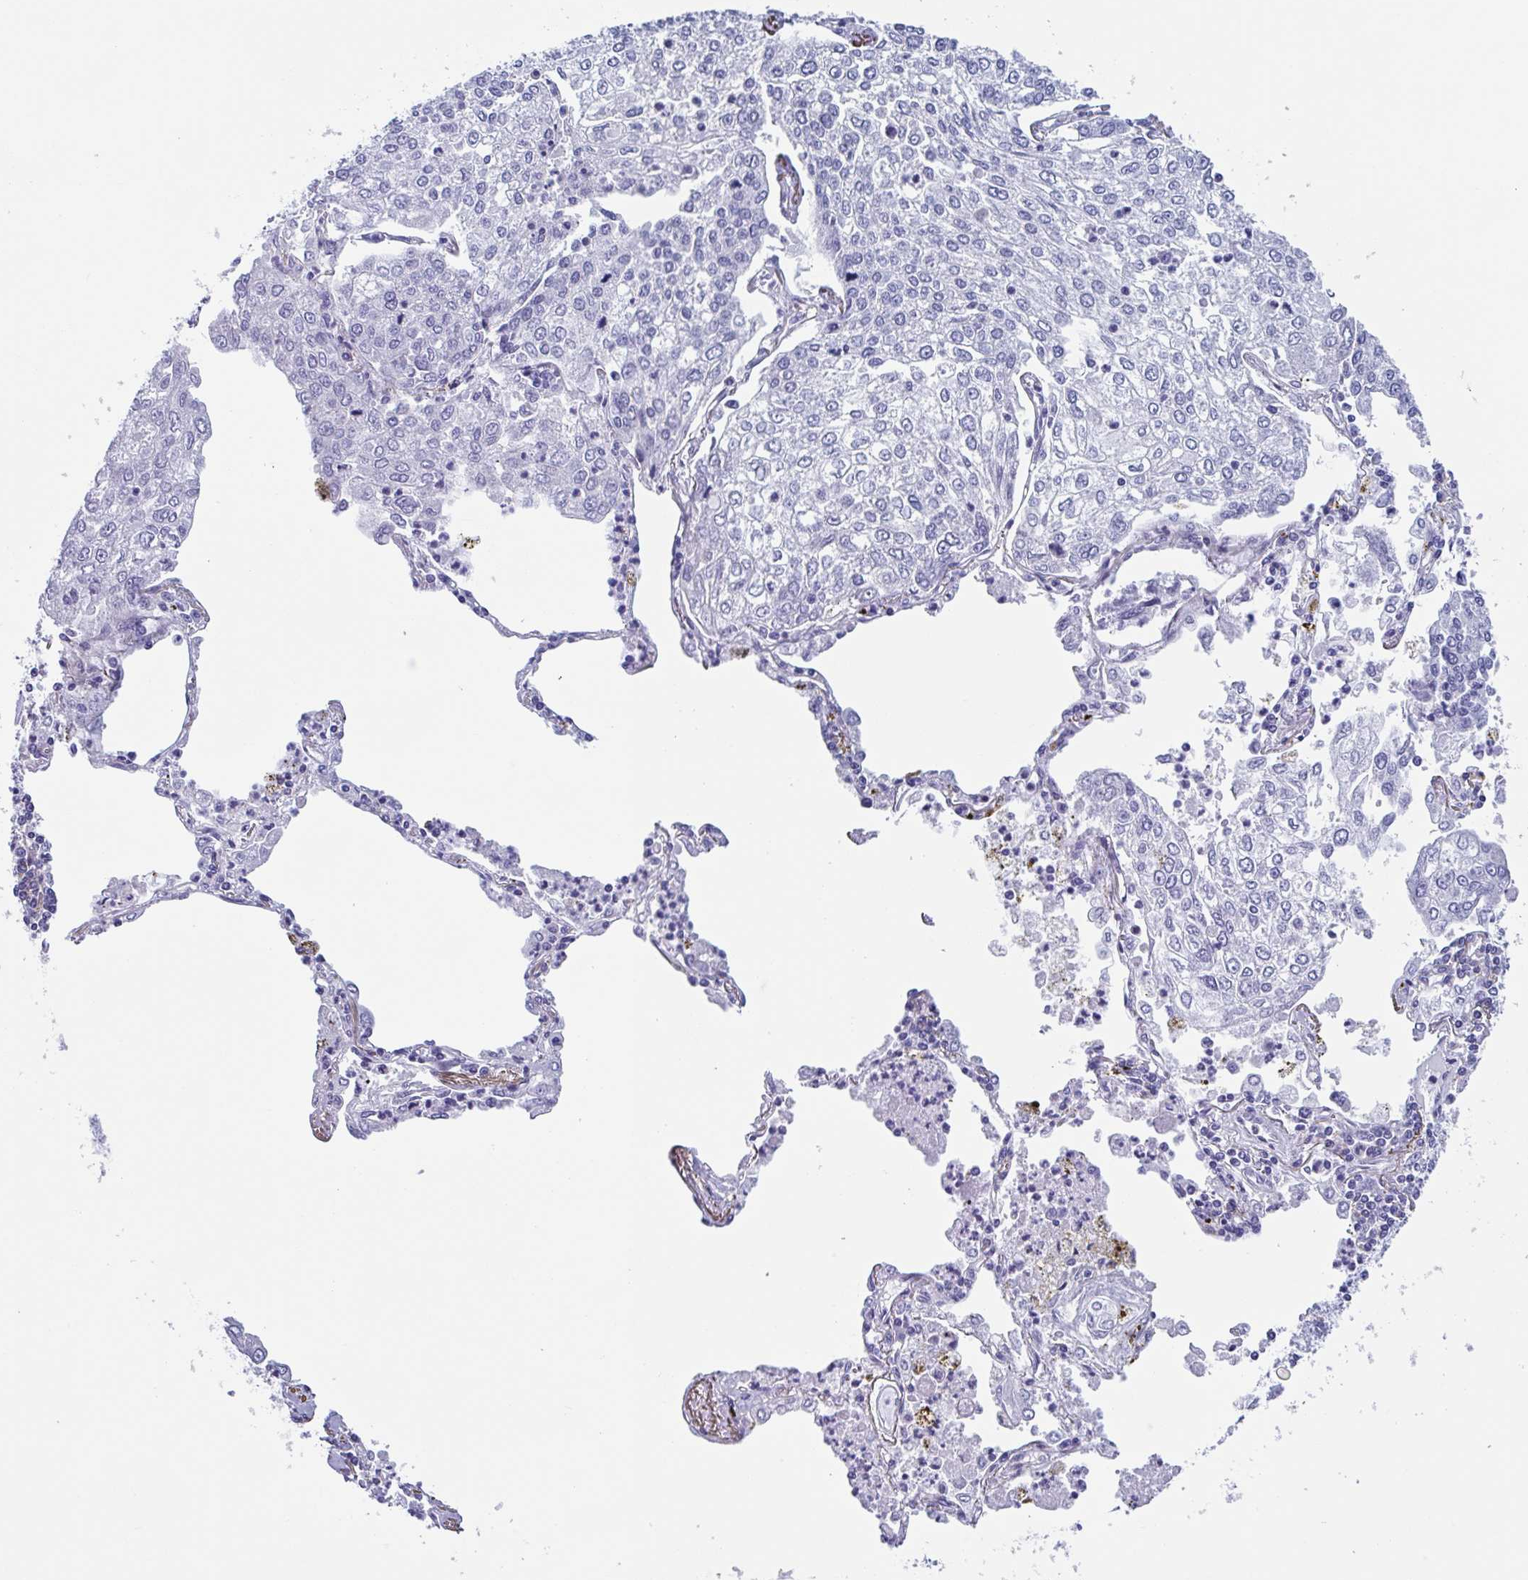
{"staining": {"intensity": "negative", "quantity": "none", "location": "none"}, "tissue": "lung cancer", "cell_type": "Tumor cells", "image_type": "cancer", "snomed": [{"axis": "morphology", "description": "Squamous cell carcinoma, NOS"}, {"axis": "topography", "description": "Lung"}], "caption": "IHC image of neoplastic tissue: squamous cell carcinoma (lung) stained with DAB (3,3'-diaminobenzidine) displays no significant protein positivity in tumor cells.", "gene": "LPIN3", "patient": {"sex": "male", "age": 74}}